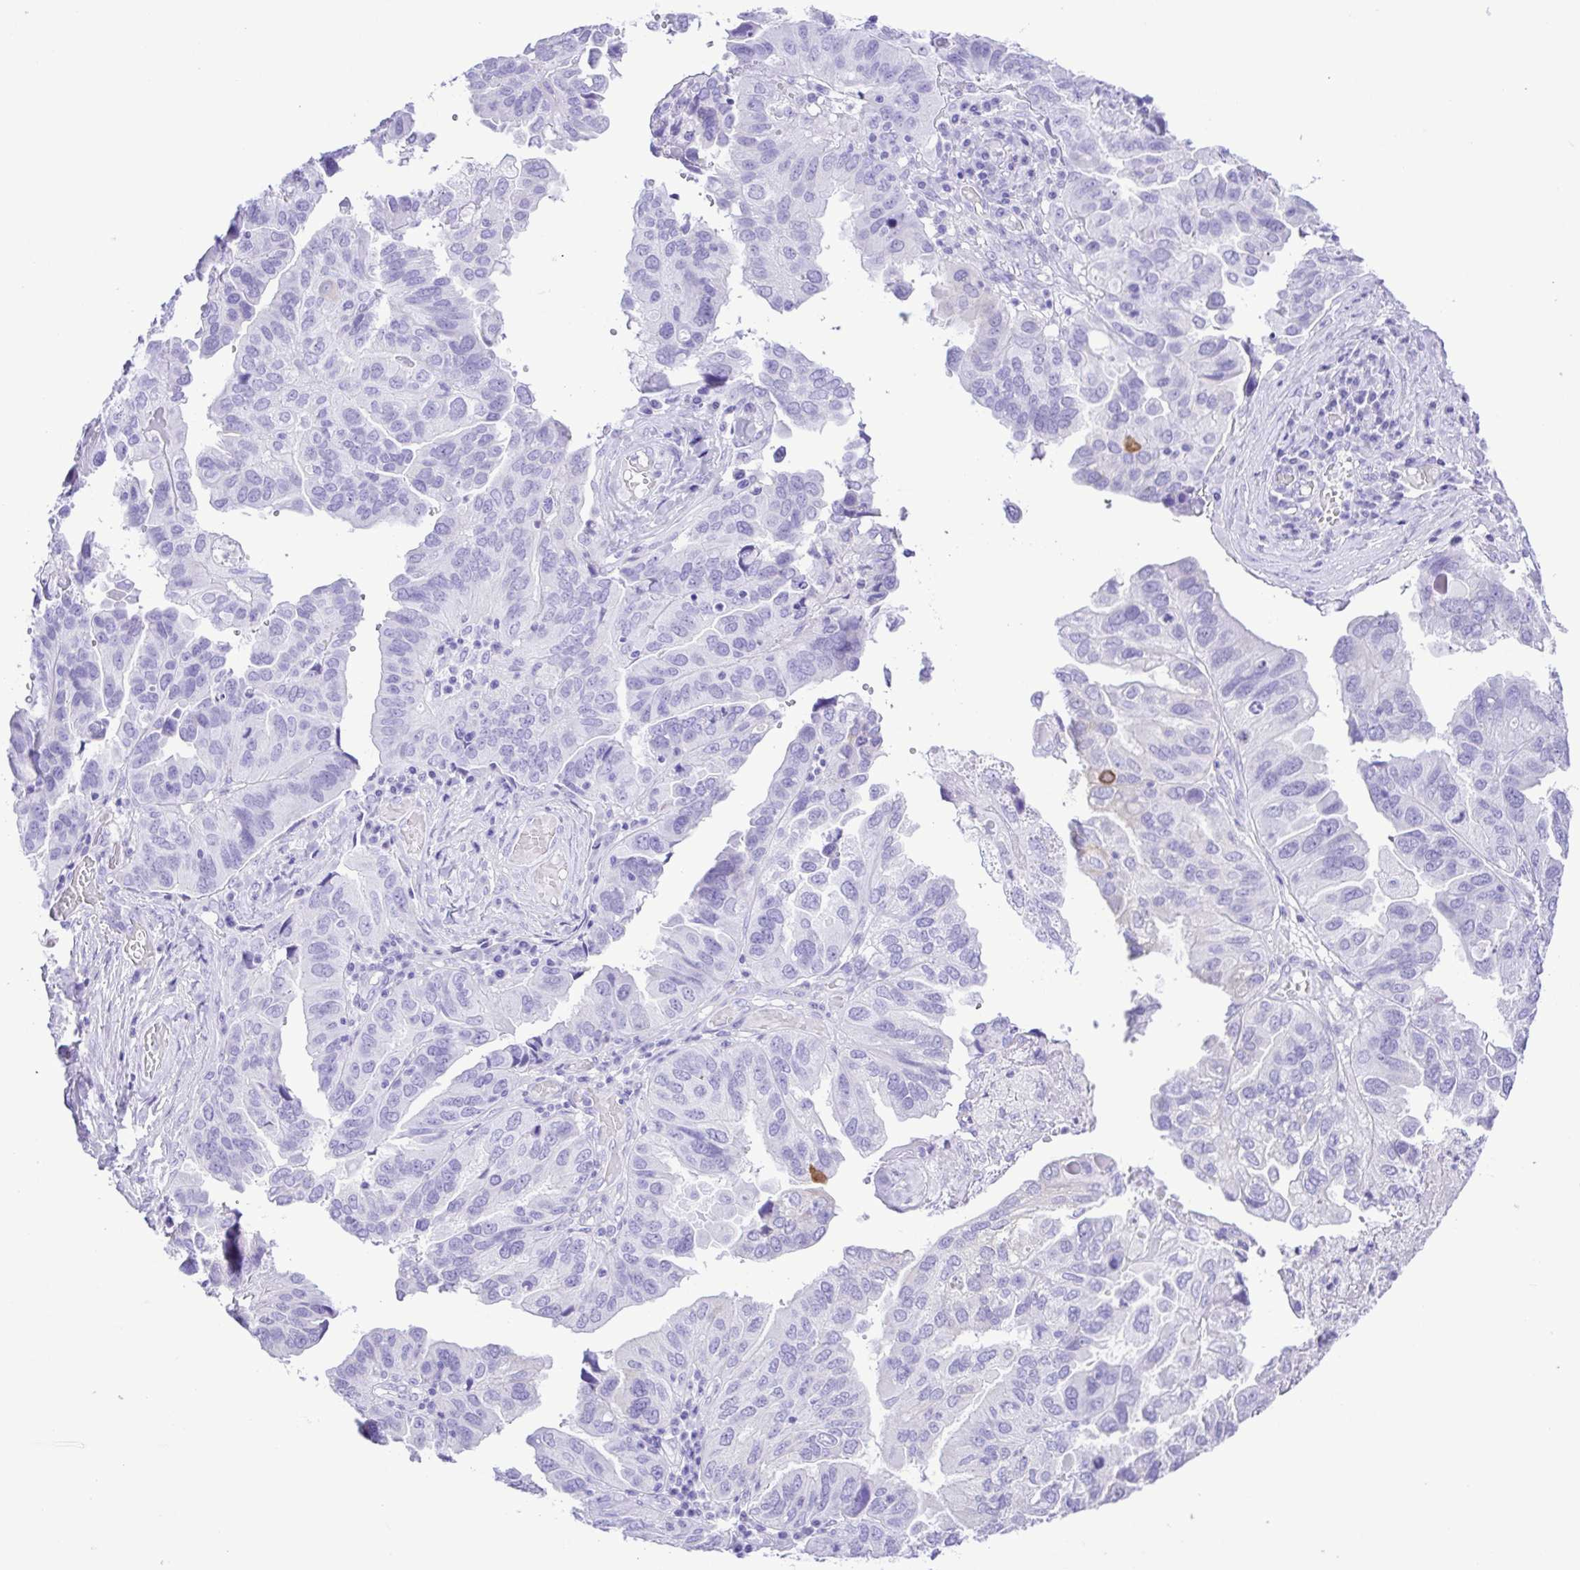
{"staining": {"intensity": "negative", "quantity": "none", "location": "none"}, "tissue": "ovarian cancer", "cell_type": "Tumor cells", "image_type": "cancer", "snomed": [{"axis": "morphology", "description": "Cystadenocarcinoma, serous, NOS"}, {"axis": "topography", "description": "Ovary"}], "caption": "Micrograph shows no significant protein staining in tumor cells of ovarian cancer (serous cystadenocarcinoma). Nuclei are stained in blue.", "gene": "ERP27", "patient": {"sex": "female", "age": 79}}